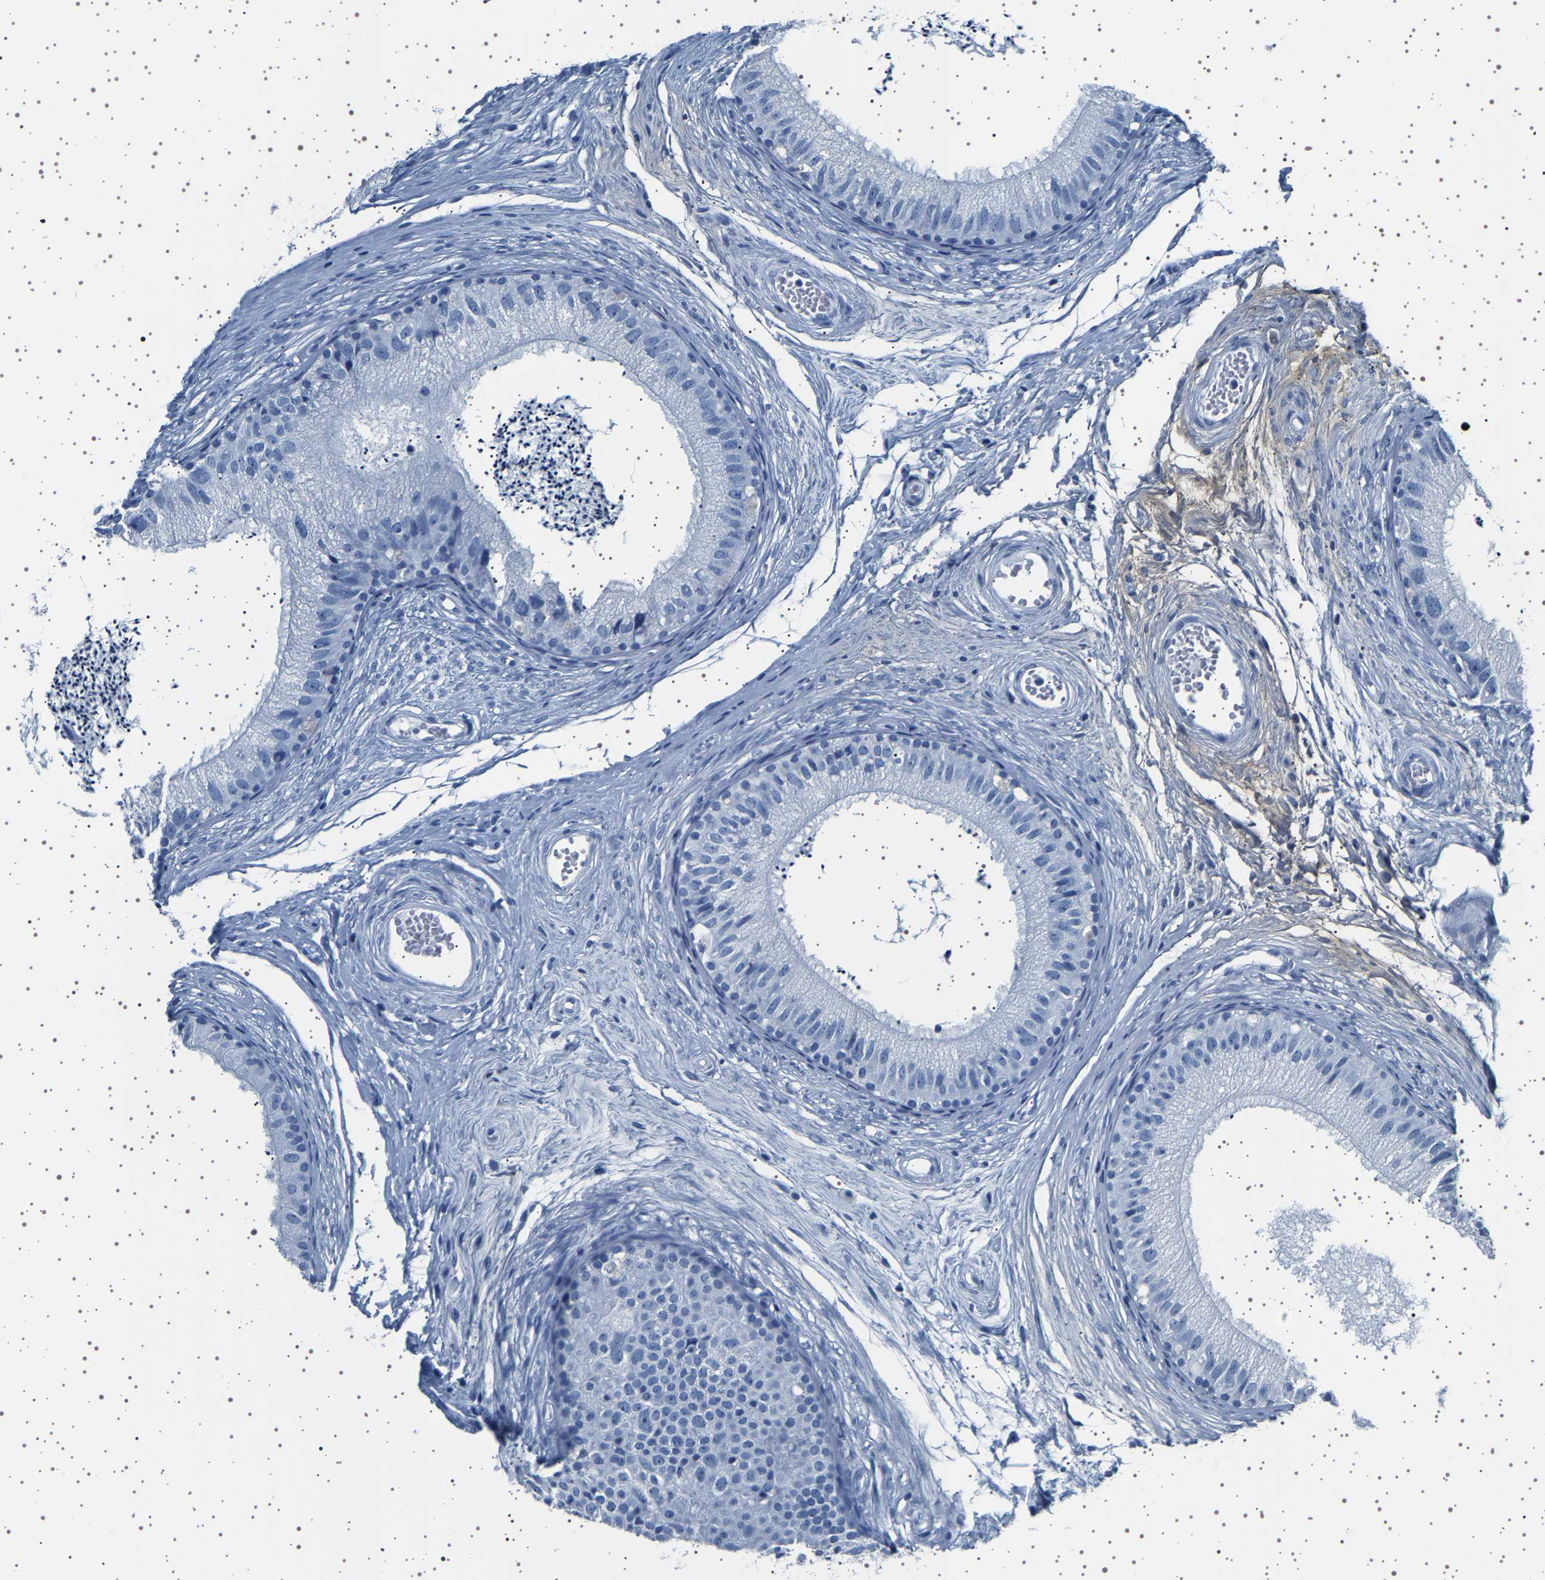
{"staining": {"intensity": "negative", "quantity": "none", "location": "none"}, "tissue": "epididymis", "cell_type": "Glandular cells", "image_type": "normal", "snomed": [{"axis": "morphology", "description": "Normal tissue, NOS"}, {"axis": "topography", "description": "Epididymis"}], "caption": "IHC of normal human epididymis displays no positivity in glandular cells. The staining was performed using DAB to visualize the protein expression in brown, while the nuclei were stained in blue with hematoxylin (Magnification: 20x).", "gene": "TFF3", "patient": {"sex": "male", "age": 56}}